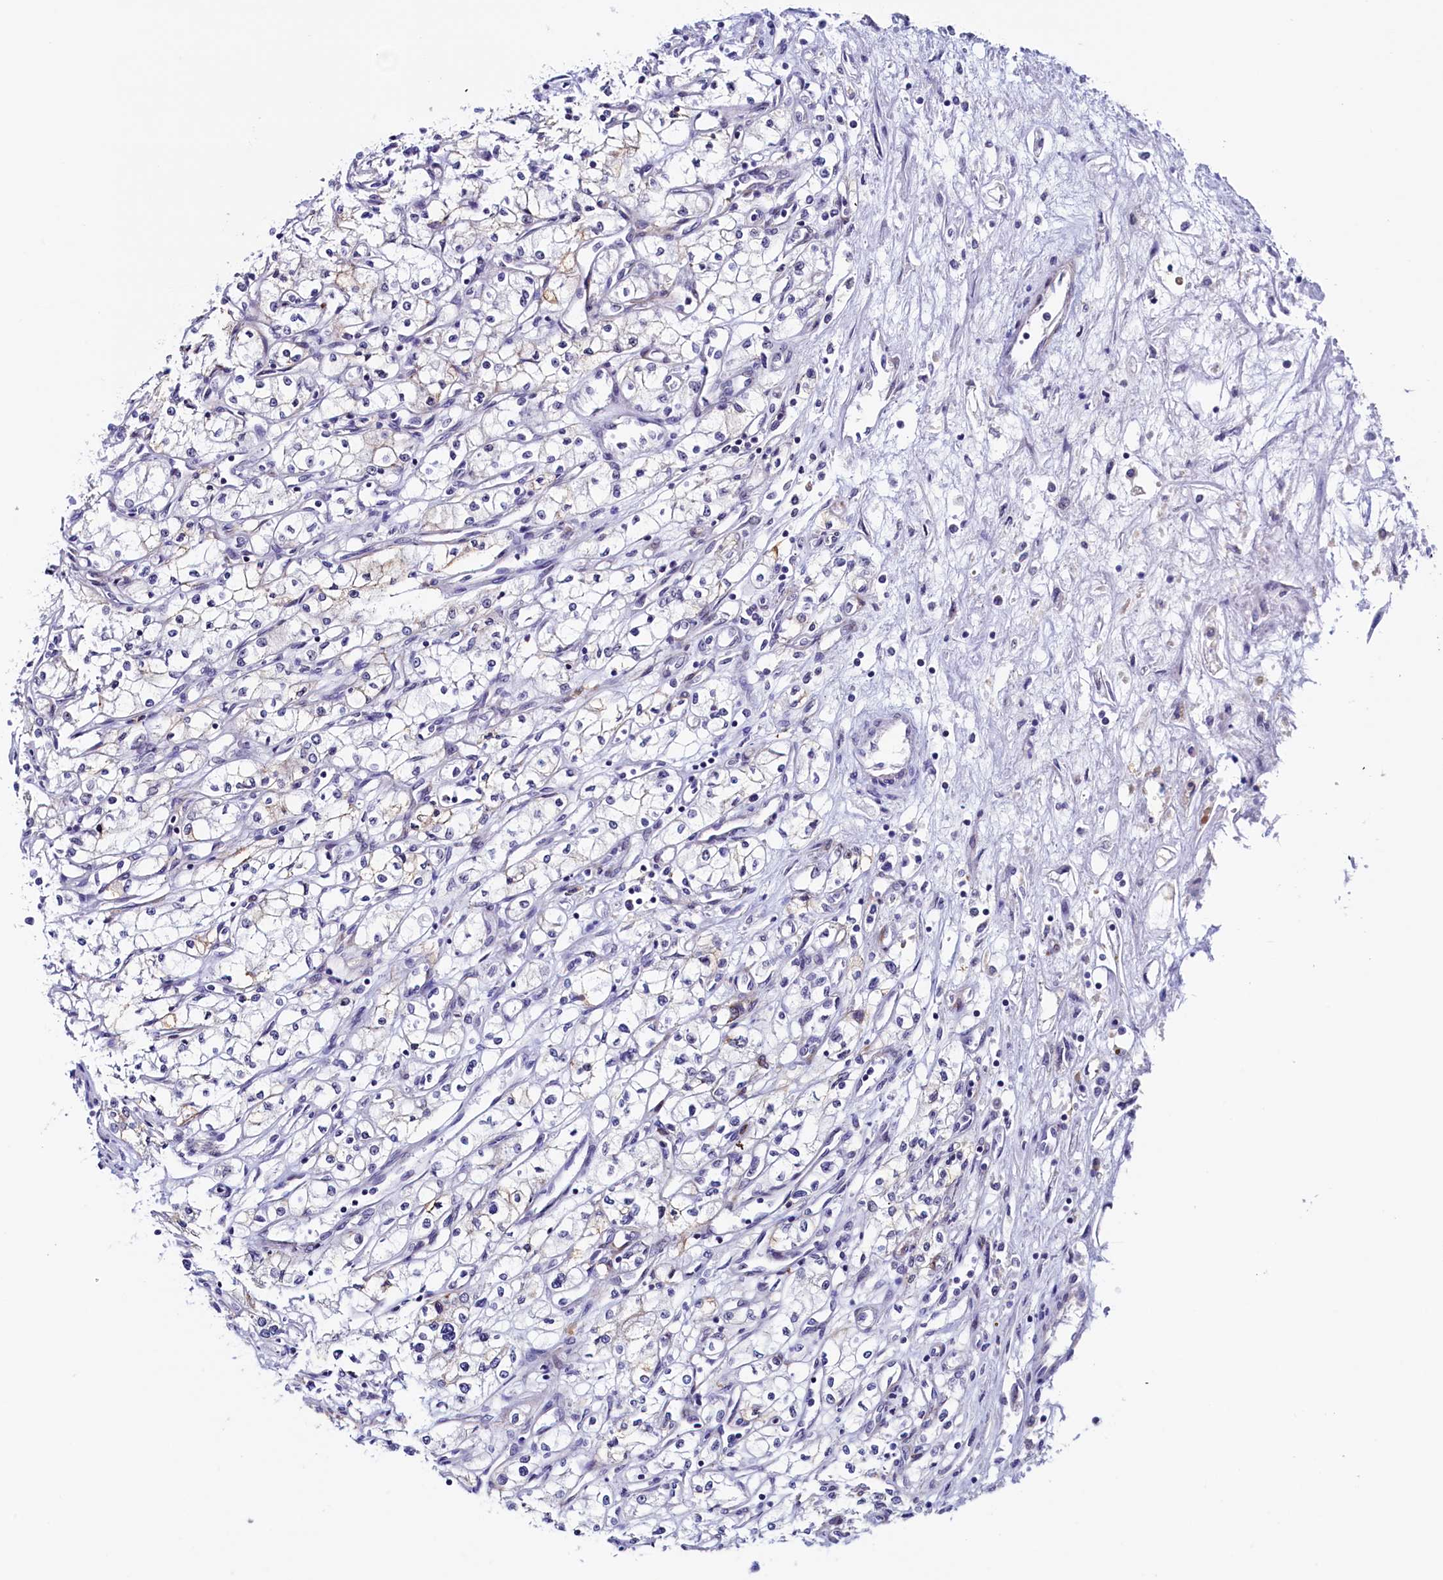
{"staining": {"intensity": "negative", "quantity": "none", "location": "none"}, "tissue": "renal cancer", "cell_type": "Tumor cells", "image_type": "cancer", "snomed": [{"axis": "morphology", "description": "Adenocarcinoma, NOS"}, {"axis": "topography", "description": "Kidney"}], "caption": "This is an immunohistochemistry photomicrograph of adenocarcinoma (renal). There is no positivity in tumor cells.", "gene": "PACSIN3", "patient": {"sex": "male", "age": 59}}